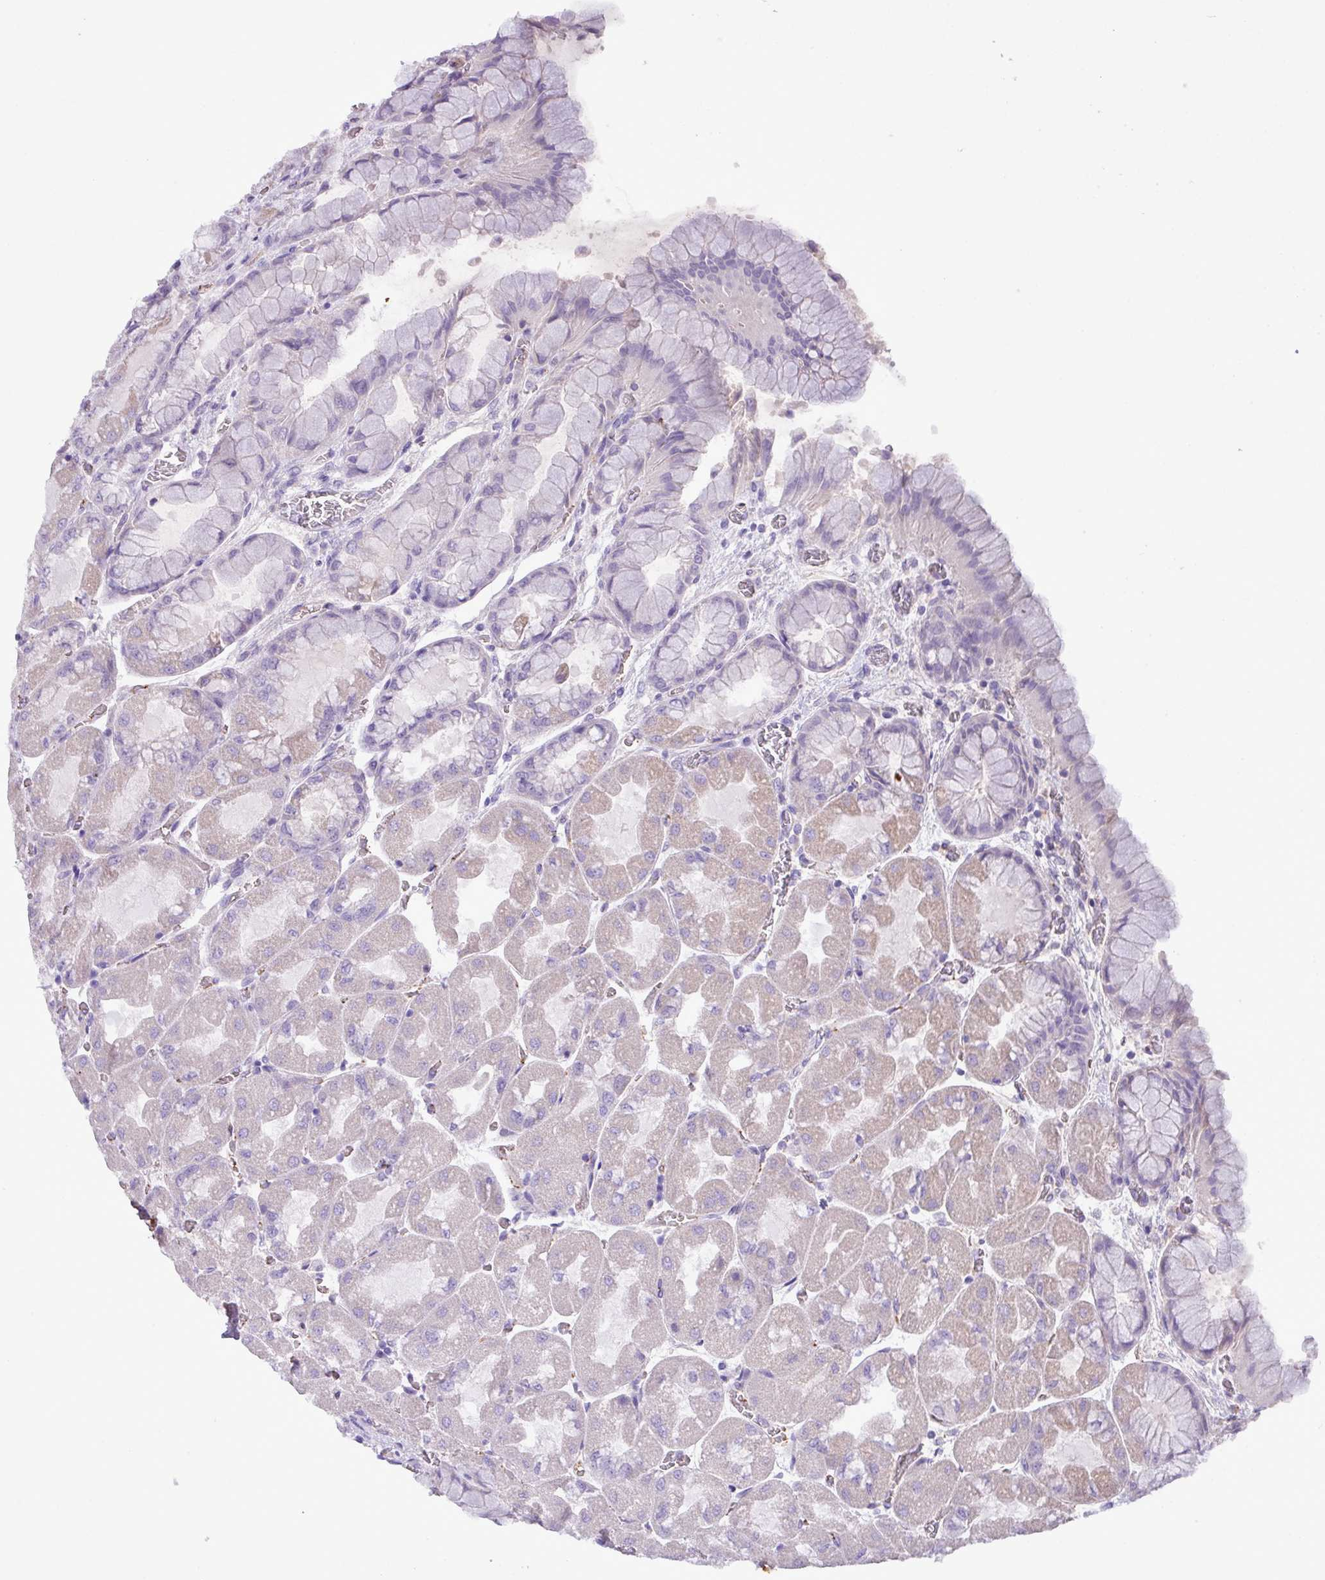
{"staining": {"intensity": "moderate", "quantity": "25%-75%", "location": "cytoplasmic/membranous"}, "tissue": "stomach", "cell_type": "Glandular cells", "image_type": "normal", "snomed": [{"axis": "morphology", "description": "Normal tissue, NOS"}, {"axis": "topography", "description": "Stomach"}], "caption": "Glandular cells demonstrate moderate cytoplasmic/membranous staining in about 25%-75% of cells in unremarkable stomach.", "gene": "CD248", "patient": {"sex": "female", "age": 61}}